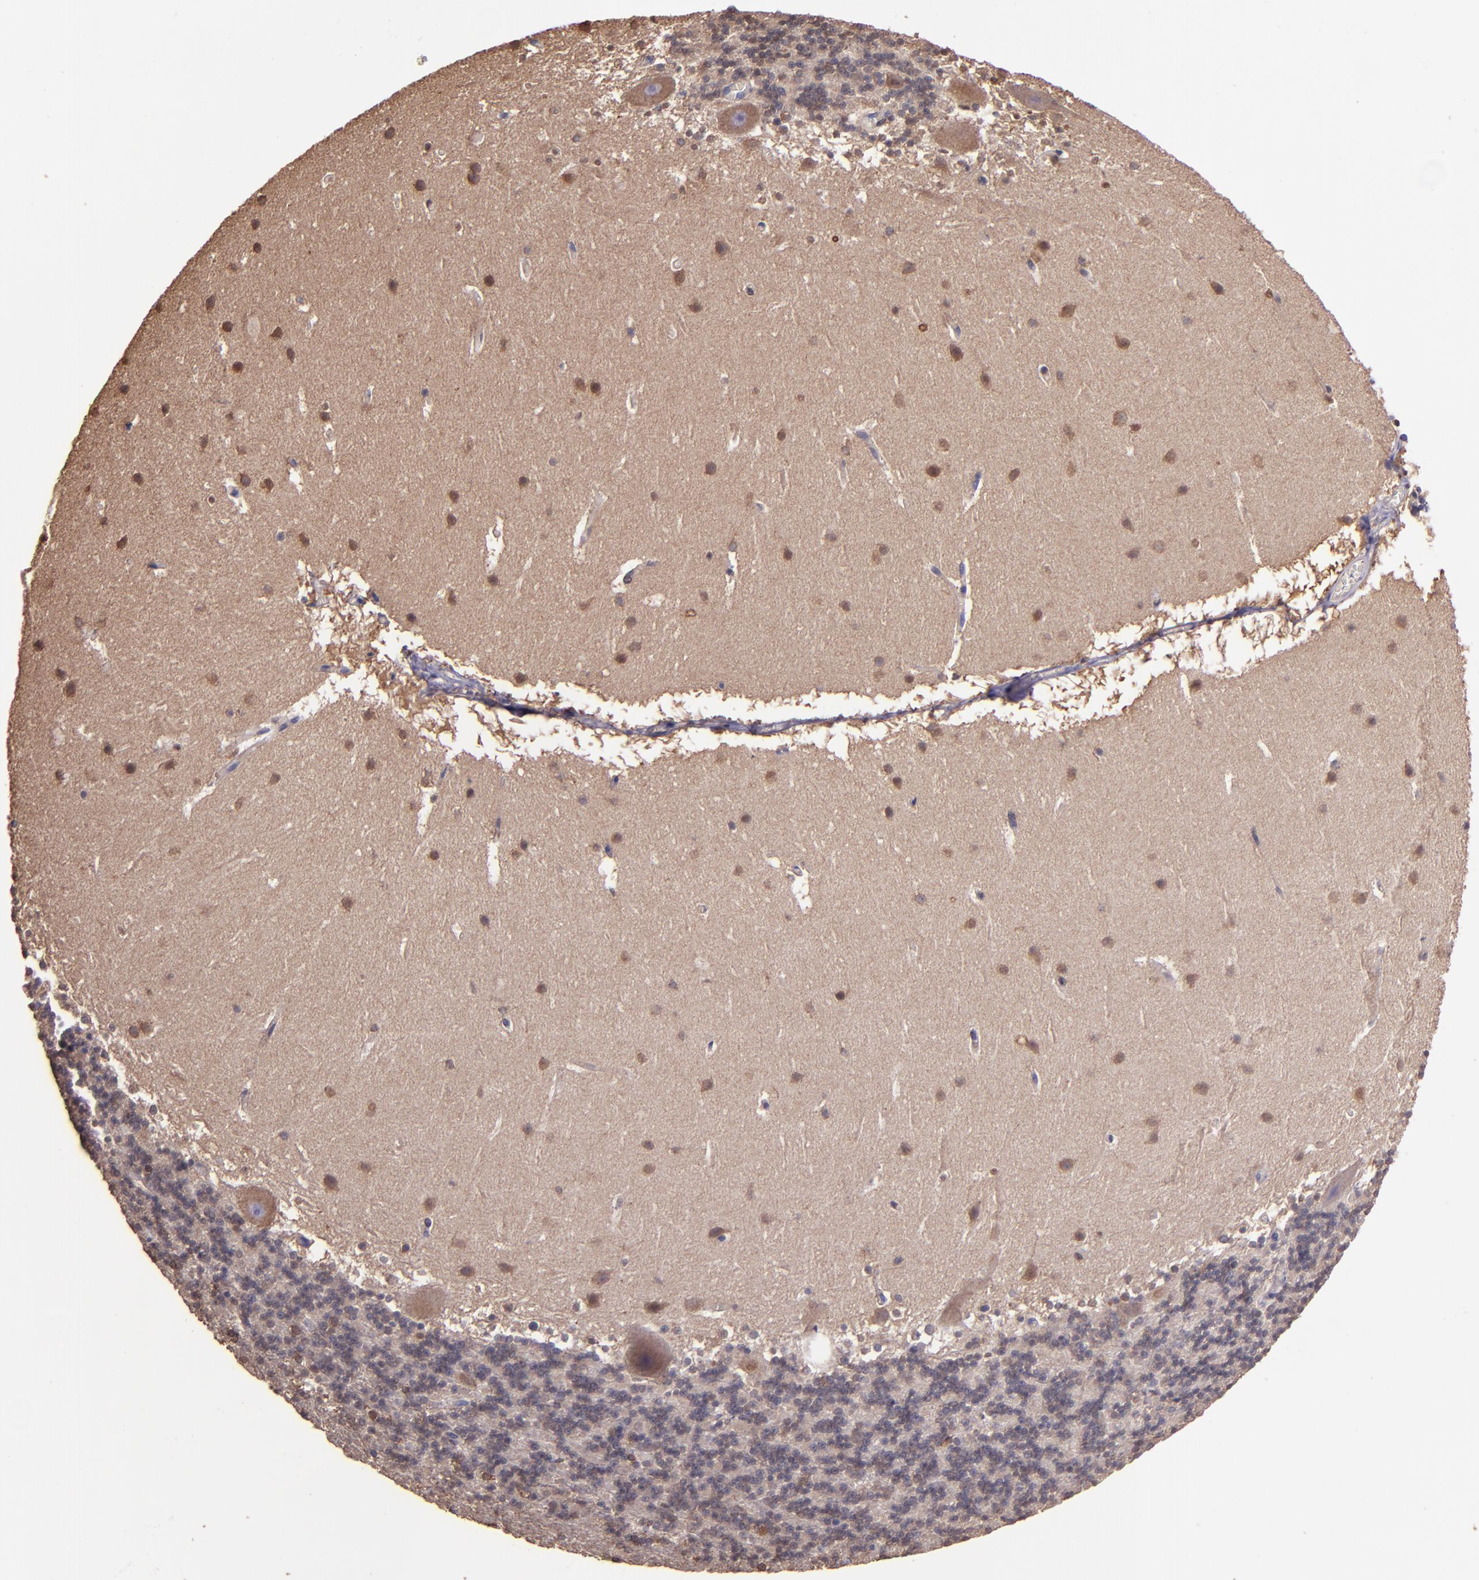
{"staining": {"intensity": "weak", "quantity": "25%-75%", "location": "nuclear"}, "tissue": "cerebellum", "cell_type": "Cells in granular layer", "image_type": "normal", "snomed": [{"axis": "morphology", "description": "Normal tissue, NOS"}, {"axis": "topography", "description": "Cerebellum"}], "caption": "The photomicrograph shows staining of unremarkable cerebellum, revealing weak nuclear protein positivity (brown color) within cells in granular layer. Using DAB (3,3'-diaminobenzidine) (brown) and hematoxylin (blue) stains, captured at high magnification using brightfield microscopy.", "gene": "WASH6P", "patient": {"sex": "male", "age": 45}}